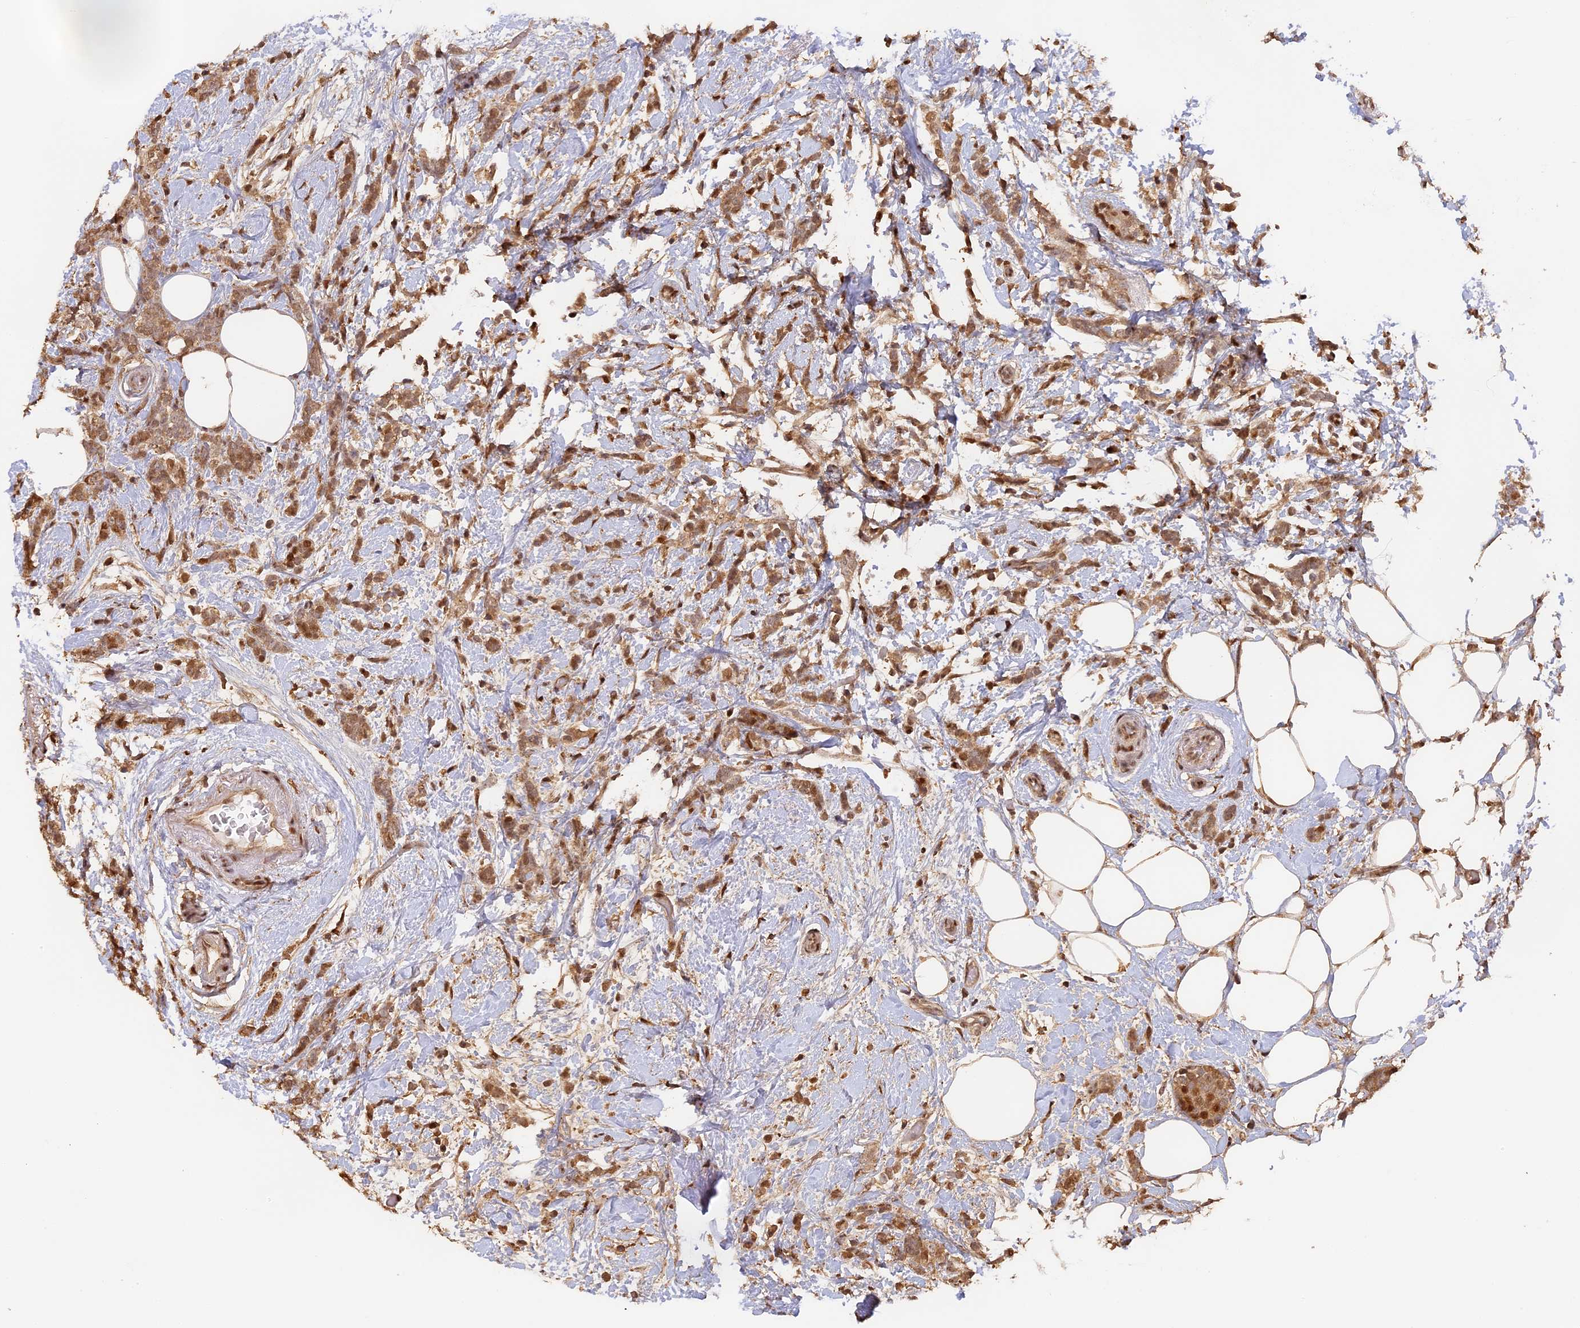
{"staining": {"intensity": "moderate", "quantity": ">75%", "location": "cytoplasmic/membranous,nuclear"}, "tissue": "breast cancer", "cell_type": "Tumor cells", "image_type": "cancer", "snomed": [{"axis": "morphology", "description": "Lobular carcinoma"}, {"axis": "topography", "description": "Breast"}], "caption": "High-magnification brightfield microscopy of breast cancer (lobular carcinoma) stained with DAB (3,3'-diaminobenzidine) (brown) and counterstained with hematoxylin (blue). tumor cells exhibit moderate cytoplasmic/membranous and nuclear staining is identified in about>75% of cells.", "gene": "MYBL2", "patient": {"sex": "female", "age": 58}}